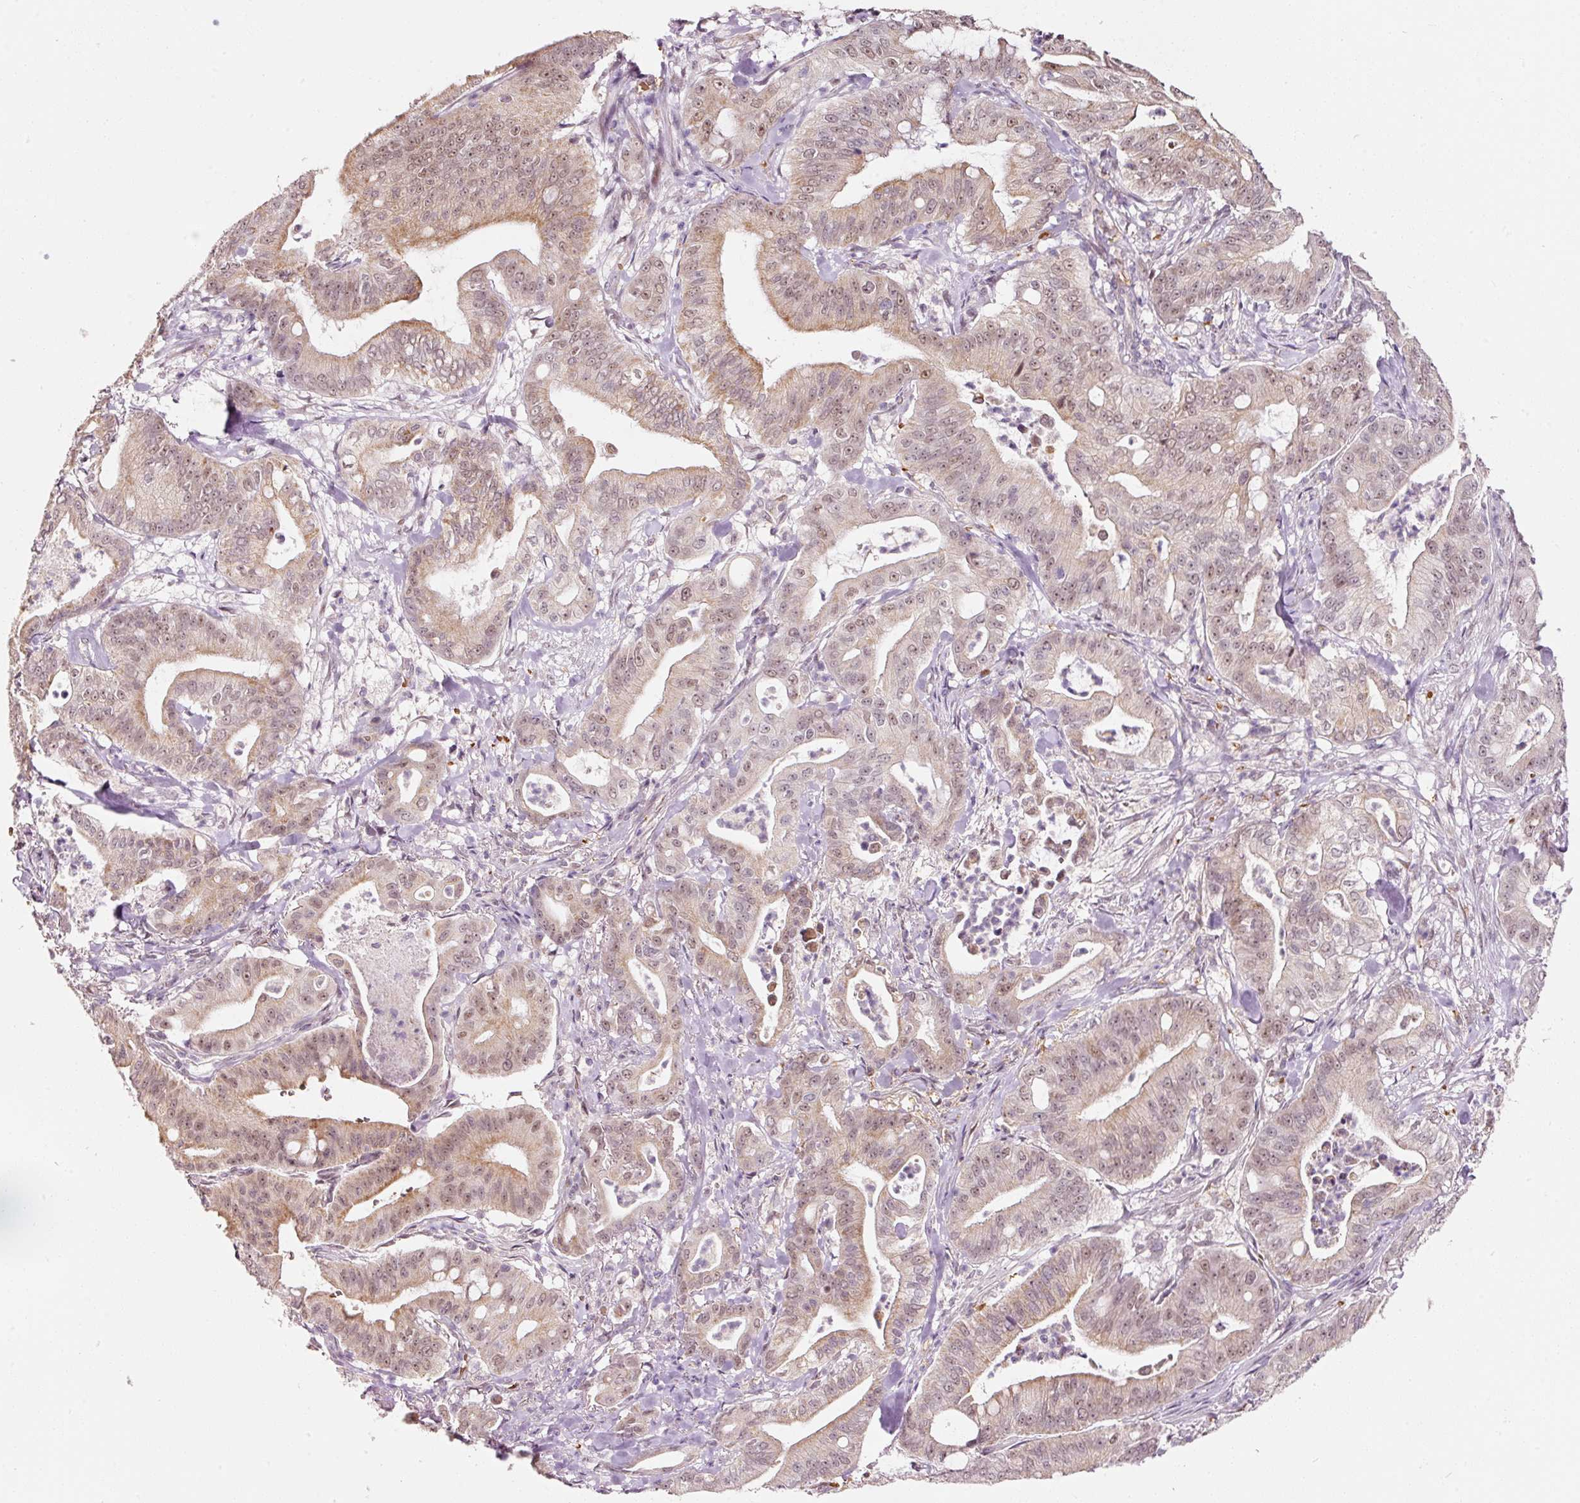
{"staining": {"intensity": "weak", "quantity": ">75%", "location": "cytoplasmic/membranous,nuclear"}, "tissue": "pancreatic cancer", "cell_type": "Tumor cells", "image_type": "cancer", "snomed": [{"axis": "morphology", "description": "Adenocarcinoma, NOS"}, {"axis": "topography", "description": "Pancreas"}], "caption": "Weak cytoplasmic/membranous and nuclear protein positivity is seen in approximately >75% of tumor cells in pancreatic adenocarcinoma. (DAB = brown stain, brightfield microscopy at high magnification).", "gene": "ZNF460", "patient": {"sex": "male", "age": 71}}